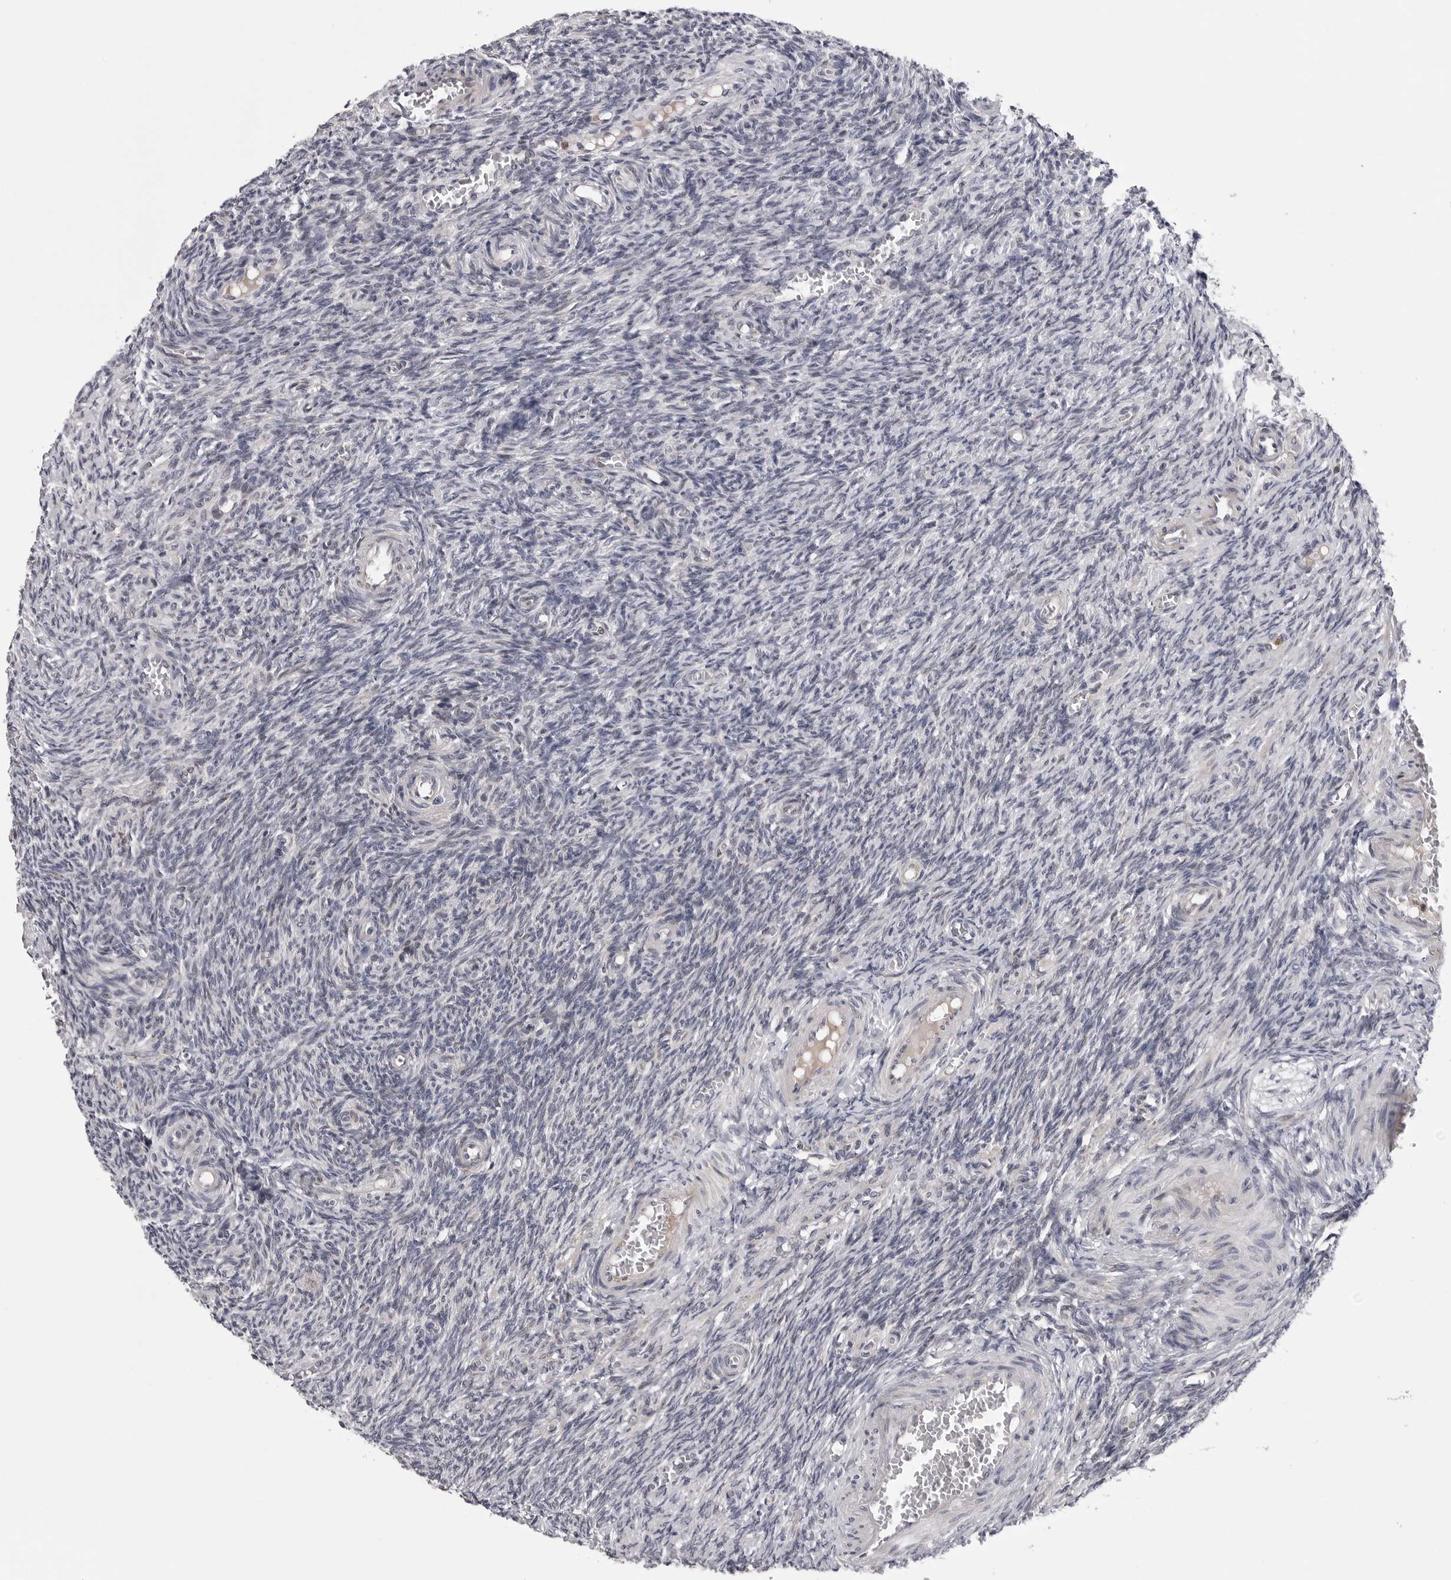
{"staining": {"intensity": "negative", "quantity": "none", "location": "none"}, "tissue": "ovary", "cell_type": "Ovarian stroma cells", "image_type": "normal", "snomed": [{"axis": "morphology", "description": "Normal tissue, NOS"}, {"axis": "topography", "description": "Ovary"}], "caption": "Ovarian stroma cells show no significant expression in benign ovary. Nuclei are stained in blue.", "gene": "CDK20", "patient": {"sex": "female", "age": 27}}